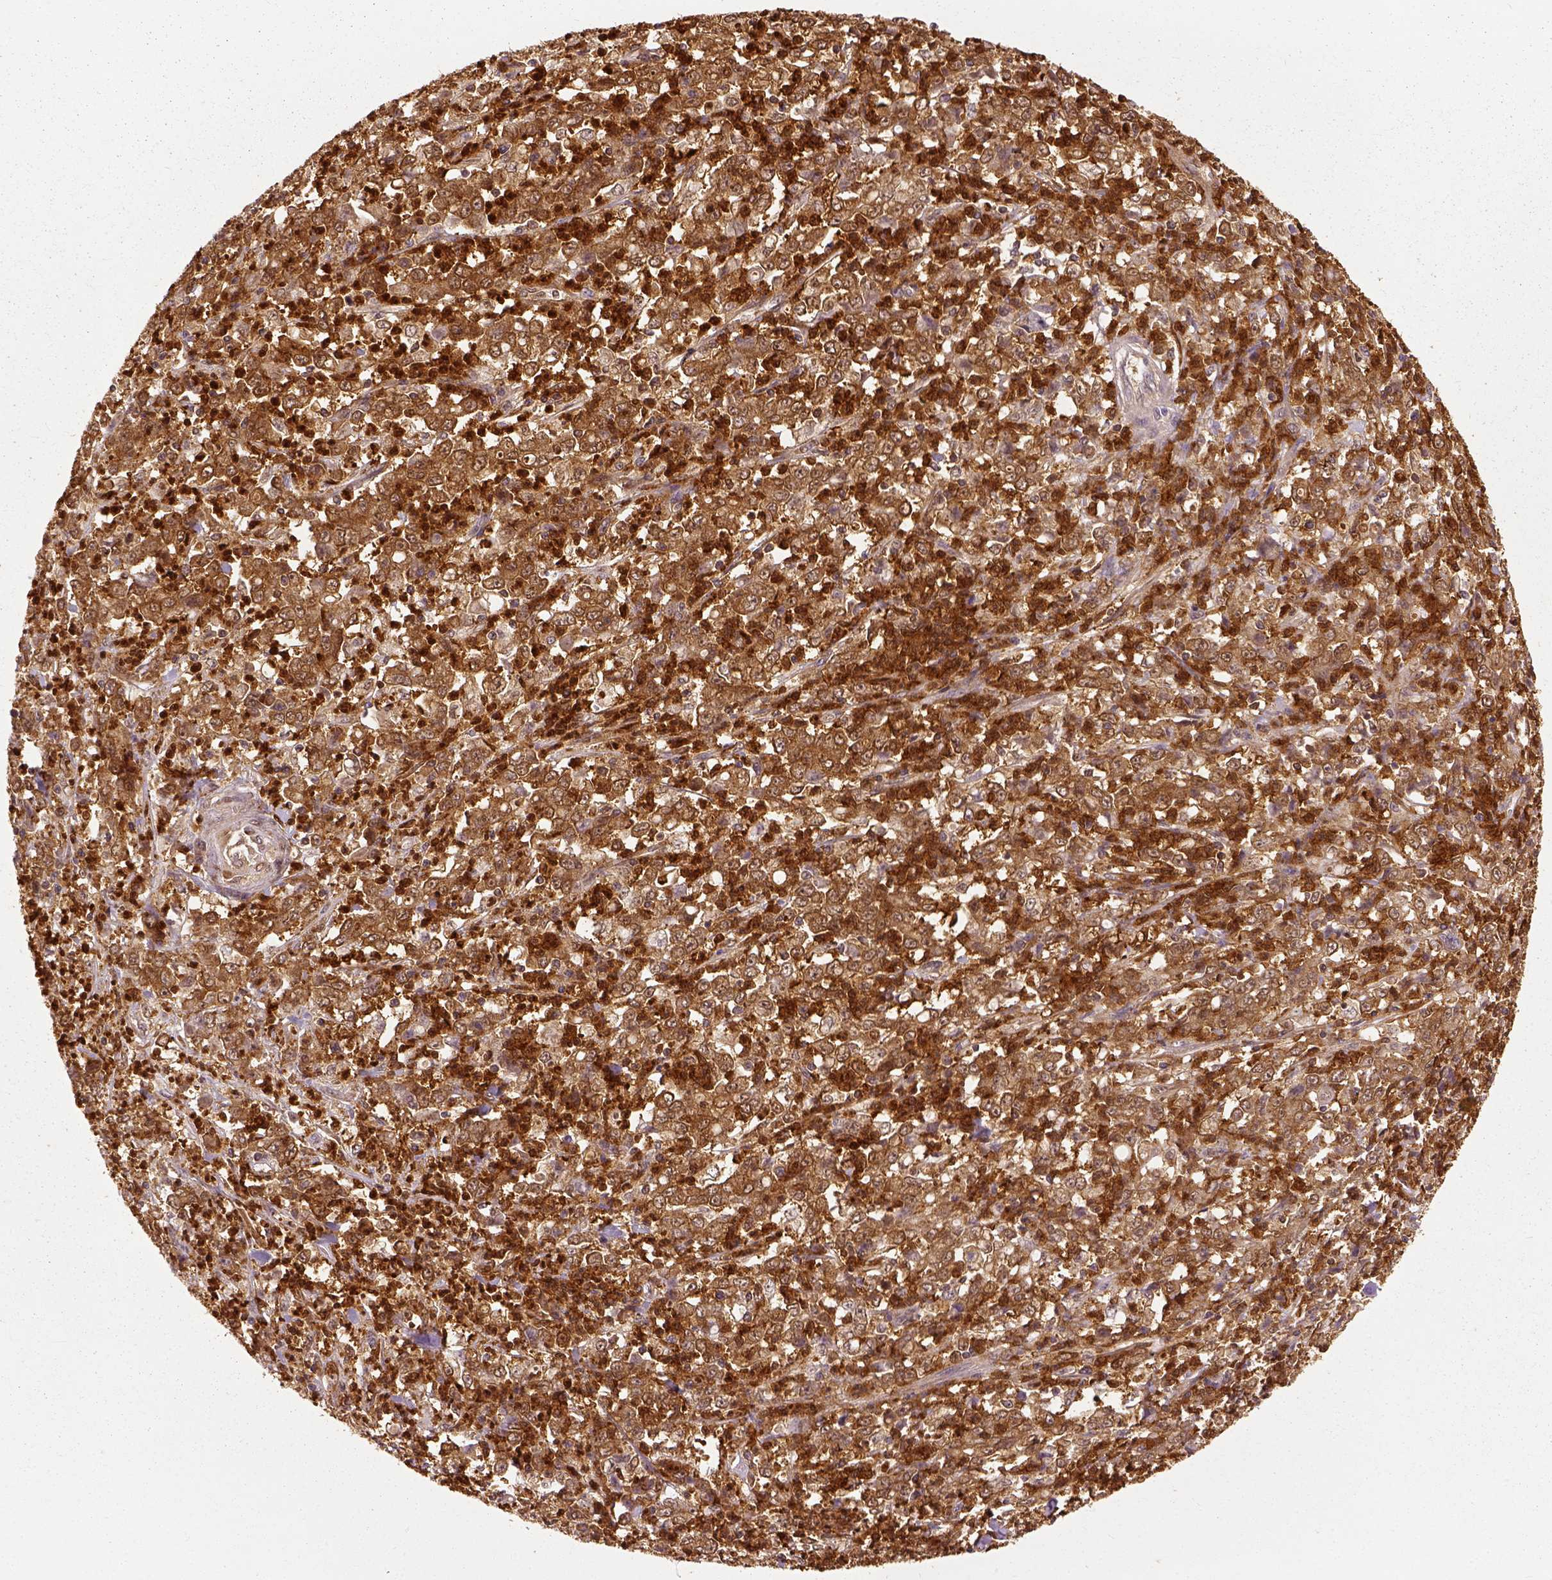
{"staining": {"intensity": "moderate", "quantity": ">75%", "location": "cytoplasmic/membranous"}, "tissue": "stomach cancer", "cell_type": "Tumor cells", "image_type": "cancer", "snomed": [{"axis": "morphology", "description": "Adenocarcinoma, NOS"}, {"axis": "topography", "description": "Stomach, lower"}], "caption": "DAB (3,3'-diaminobenzidine) immunohistochemical staining of human stomach cancer reveals moderate cytoplasmic/membranous protein staining in about >75% of tumor cells.", "gene": "GPI", "patient": {"sex": "female", "age": 71}}